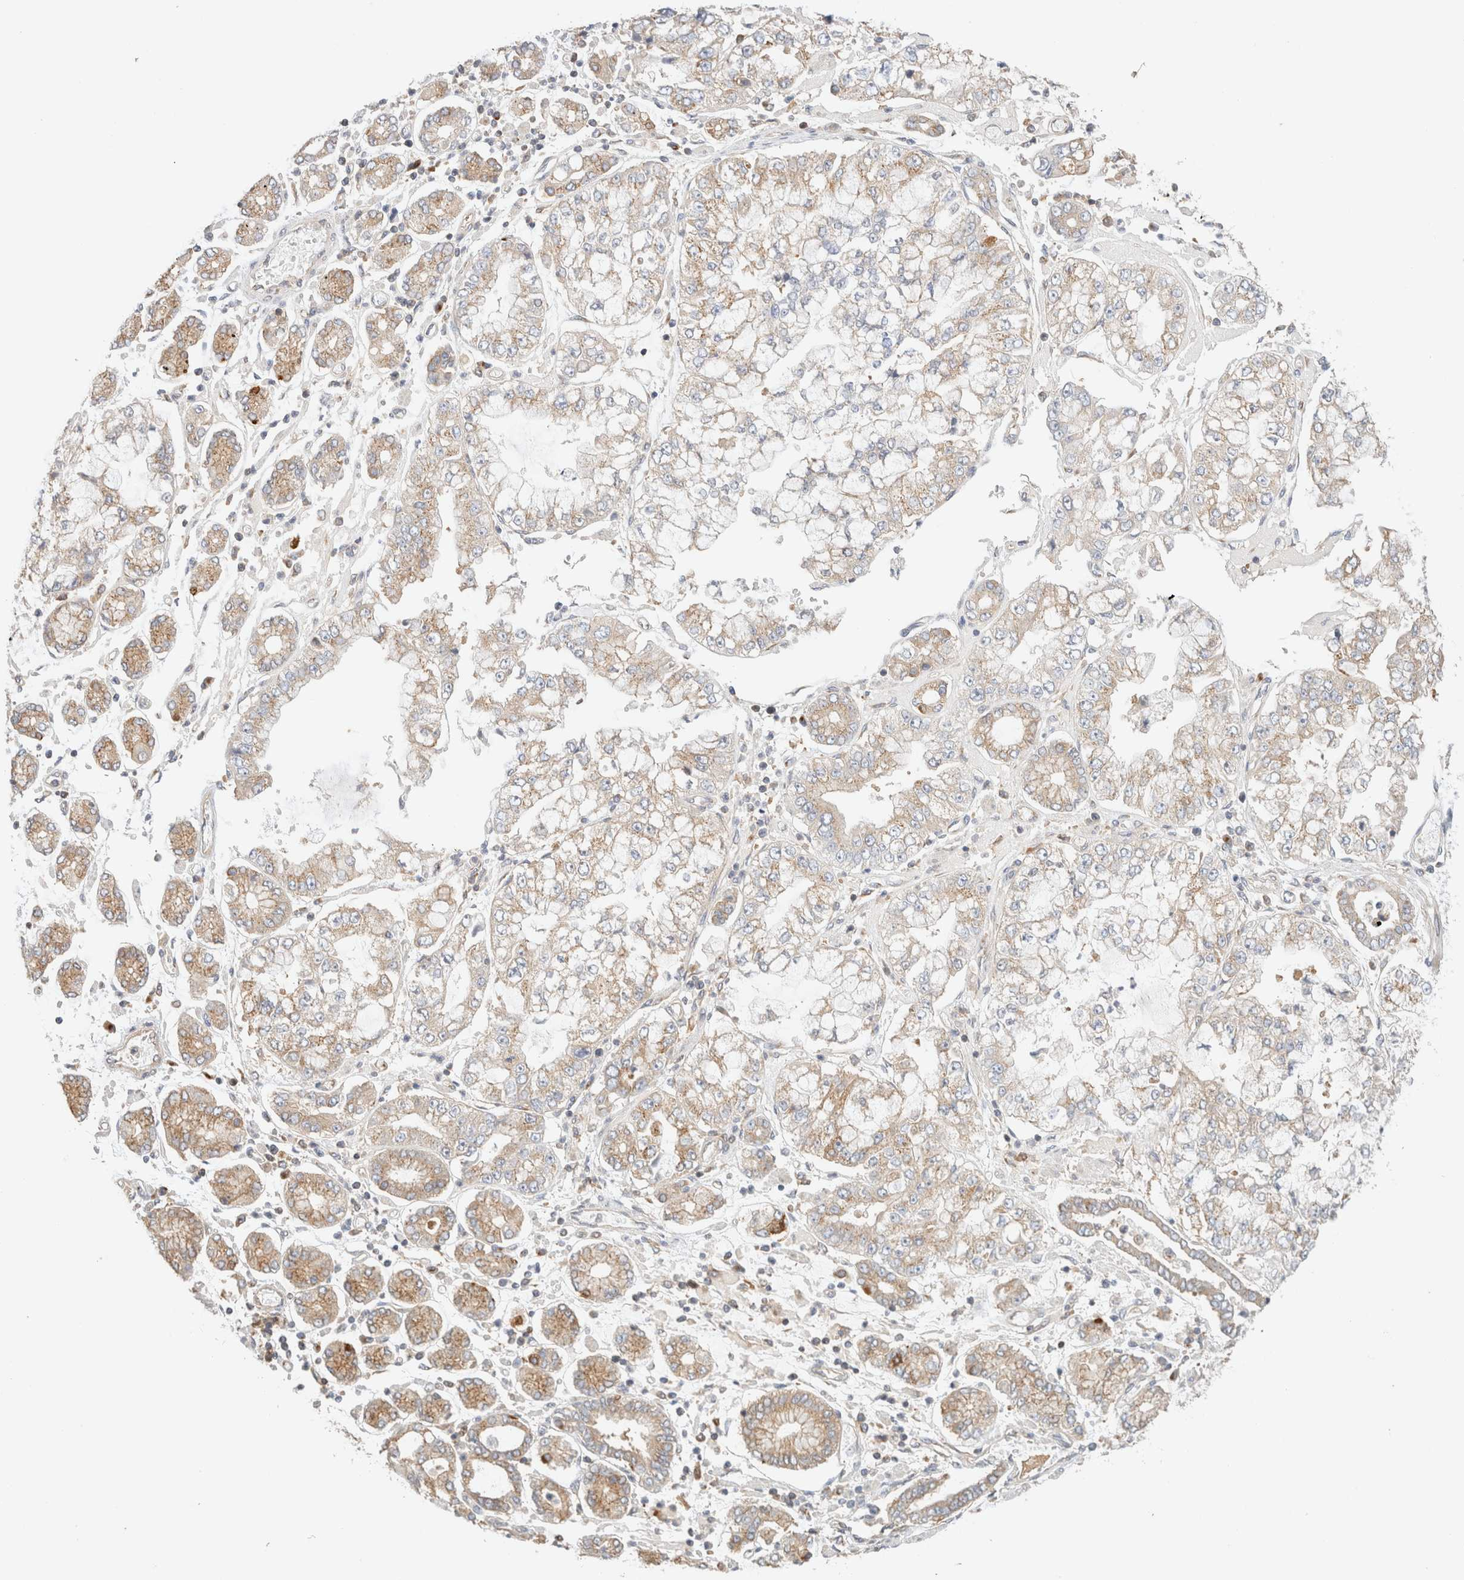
{"staining": {"intensity": "weak", "quantity": "25%-75%", "location": "cytoplasmic/membranous"}, "tissue": "stomach cancer", "cell_type": "Tumor cells", "image_type": "cancer", "snomed": [{"axis": "morphology", "description": "Adenocarcinoma, NOS"}, {"axis": "topography", "description": "Stomach"}], "caption": "This photomicrograph shows stomach cancer (adenocarcinoma) stained with immunohistochemistry to label a protein in brown. The cytoplasmic/membranous of tumor cells show weak positivity for the protein. Nuclei are counter-stained blue.", "gene": "RABEP1", "patient": {"sex": "male", "age": 76}}